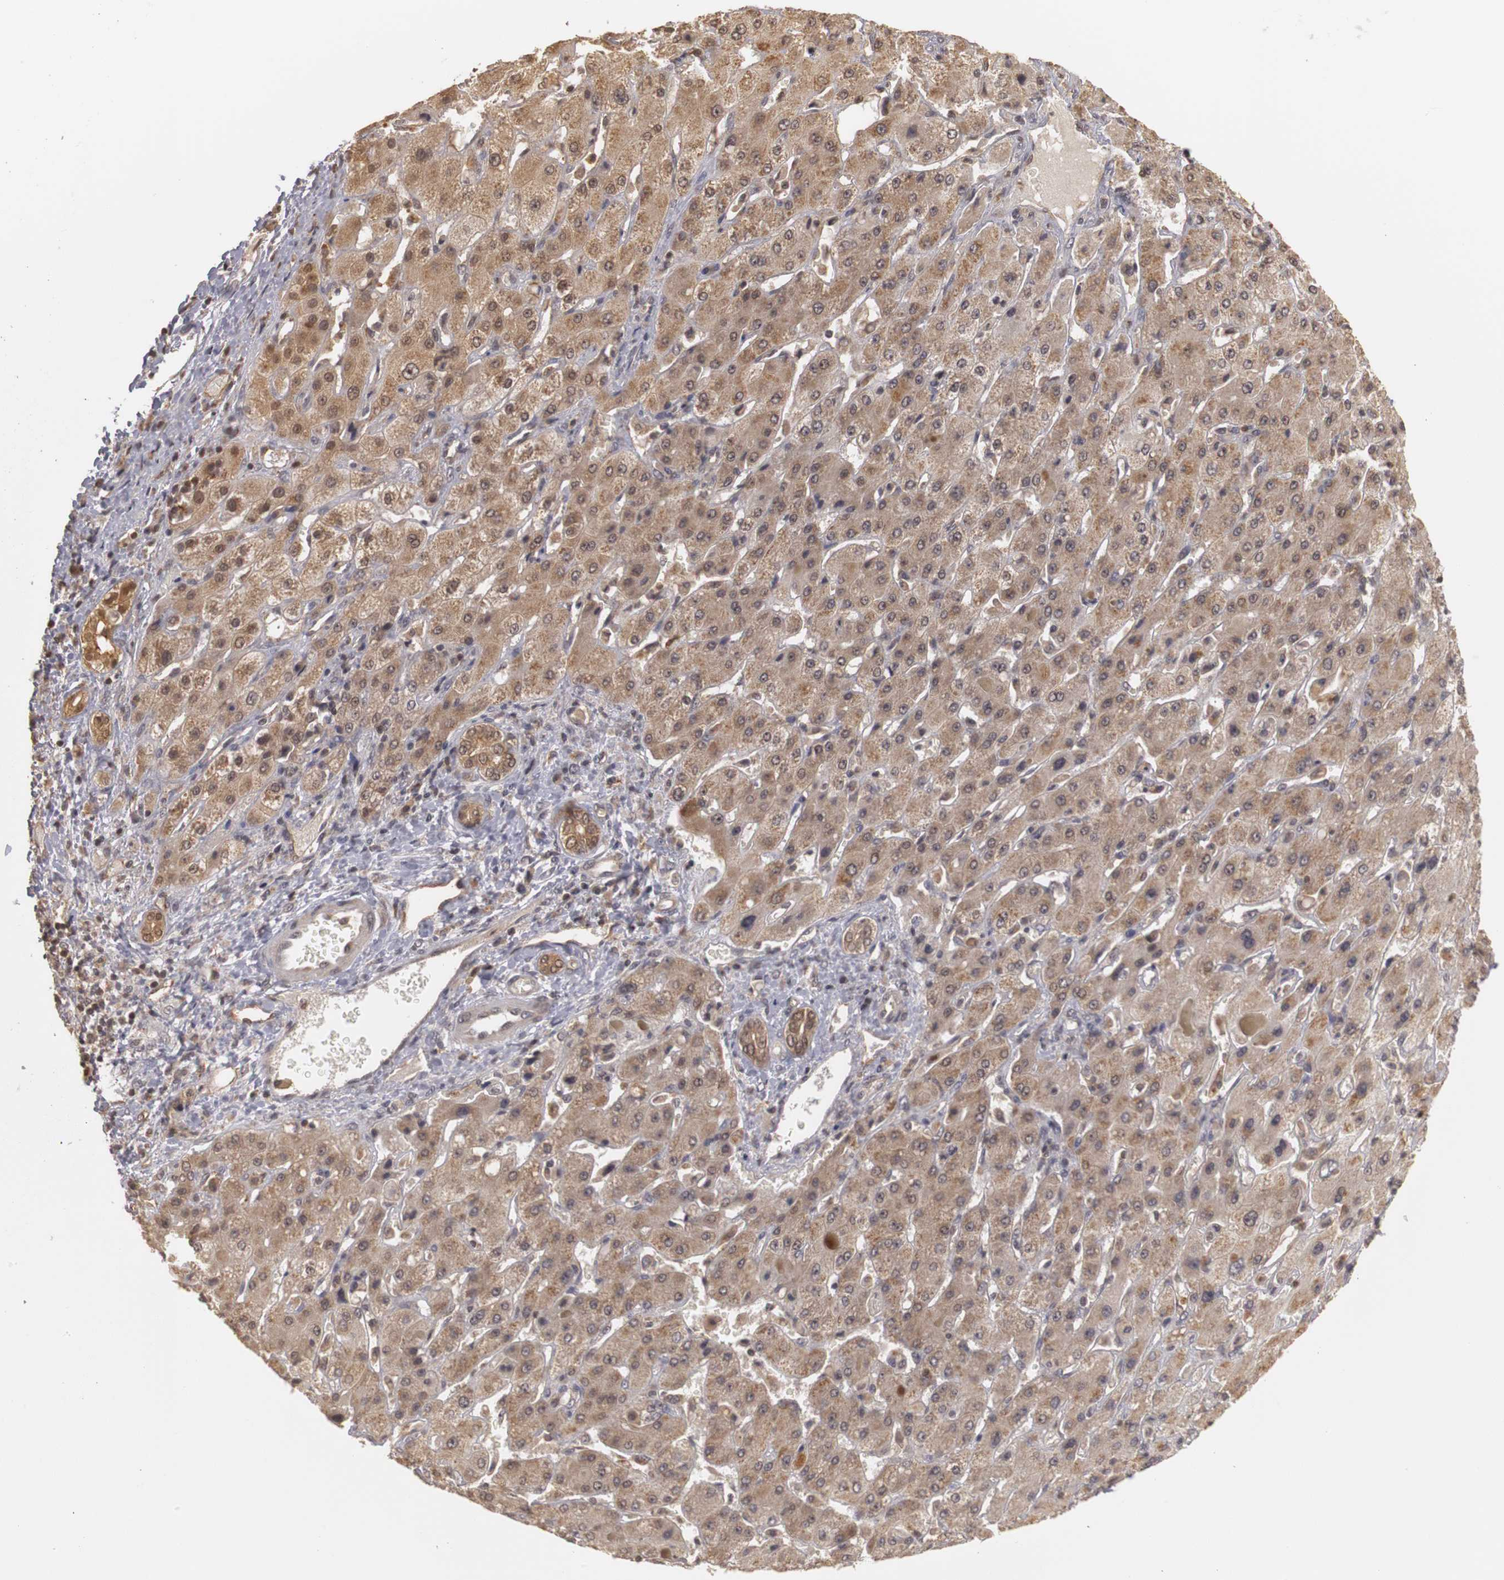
{"staining": {"intensity": "weak", "quantity": ">75%", "location": "cytoplasmic/membranous,nuclear"}, "tissue": "liver cancer", "cell_type": "Tumor cells", "image_type": "cancer", "snomed": [{"axis": "morphology", "description": "Cholangiocarcinoma"}, {"axis": "topography", "description": "Liver"}], "caption": "Tumor cells reveal low levels of weak cytoplasmic/membranous and nuclear positivity in approximately >75% of cells in human liver cancer.", "gene": "PLEKHA1", "patient": {"sex": "female", "age": 52}}